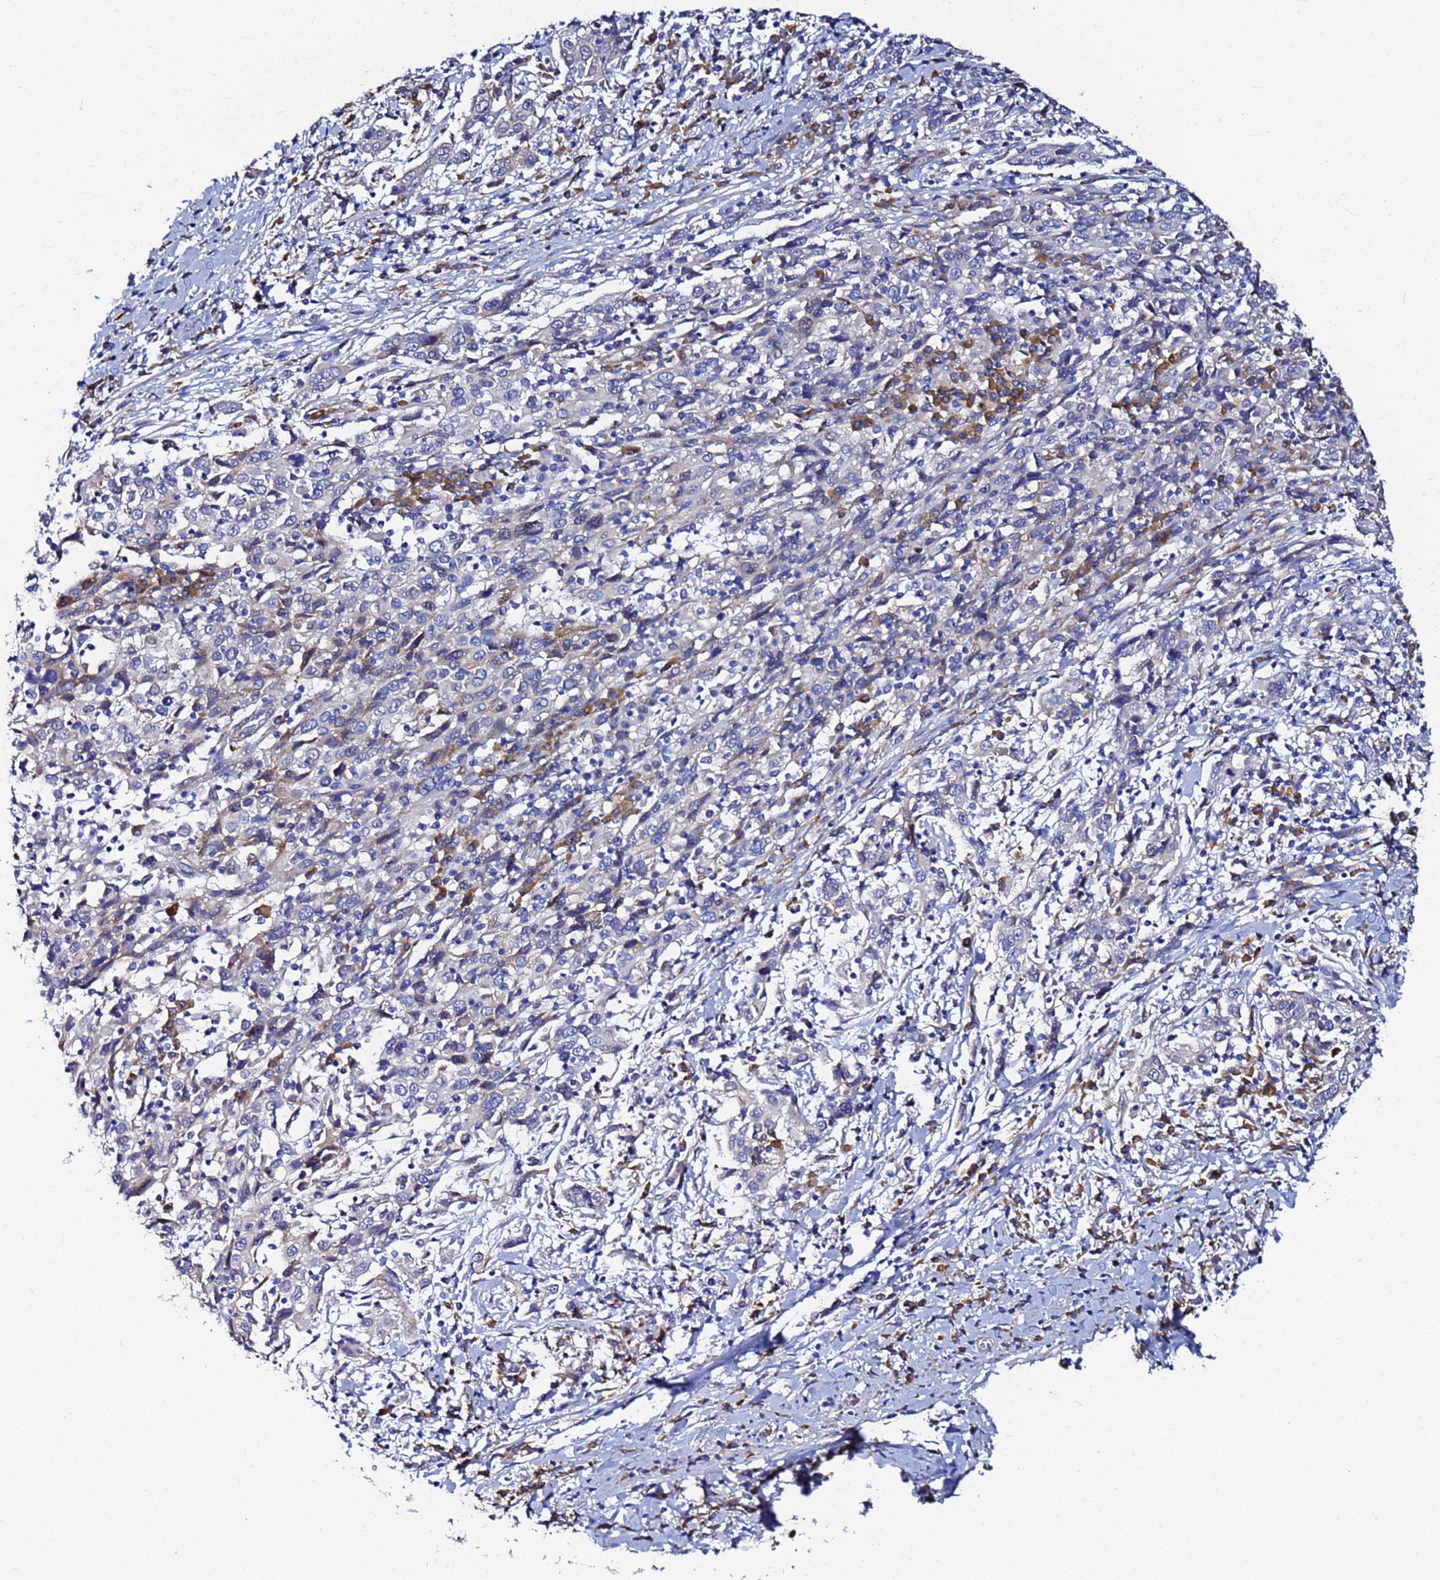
{"staining": {"intensity": "negative", "quantity": "none", "location": "none"}, "tissue": "cervical cancer", "cell_type": "Tumor cells", "image_type": "cancer", "snomed": [{"axis": "morphology", "description": "Squamous cell carcinoma, NOS"}, {"axis": "topography", "description": "Cervix"}], "caption": "The image exhibits no significant staining in tumor cells of squamous cell carcinoma (cervical).", "gene": "JRKL", "patient": {"sex": "female", "age": 46}}